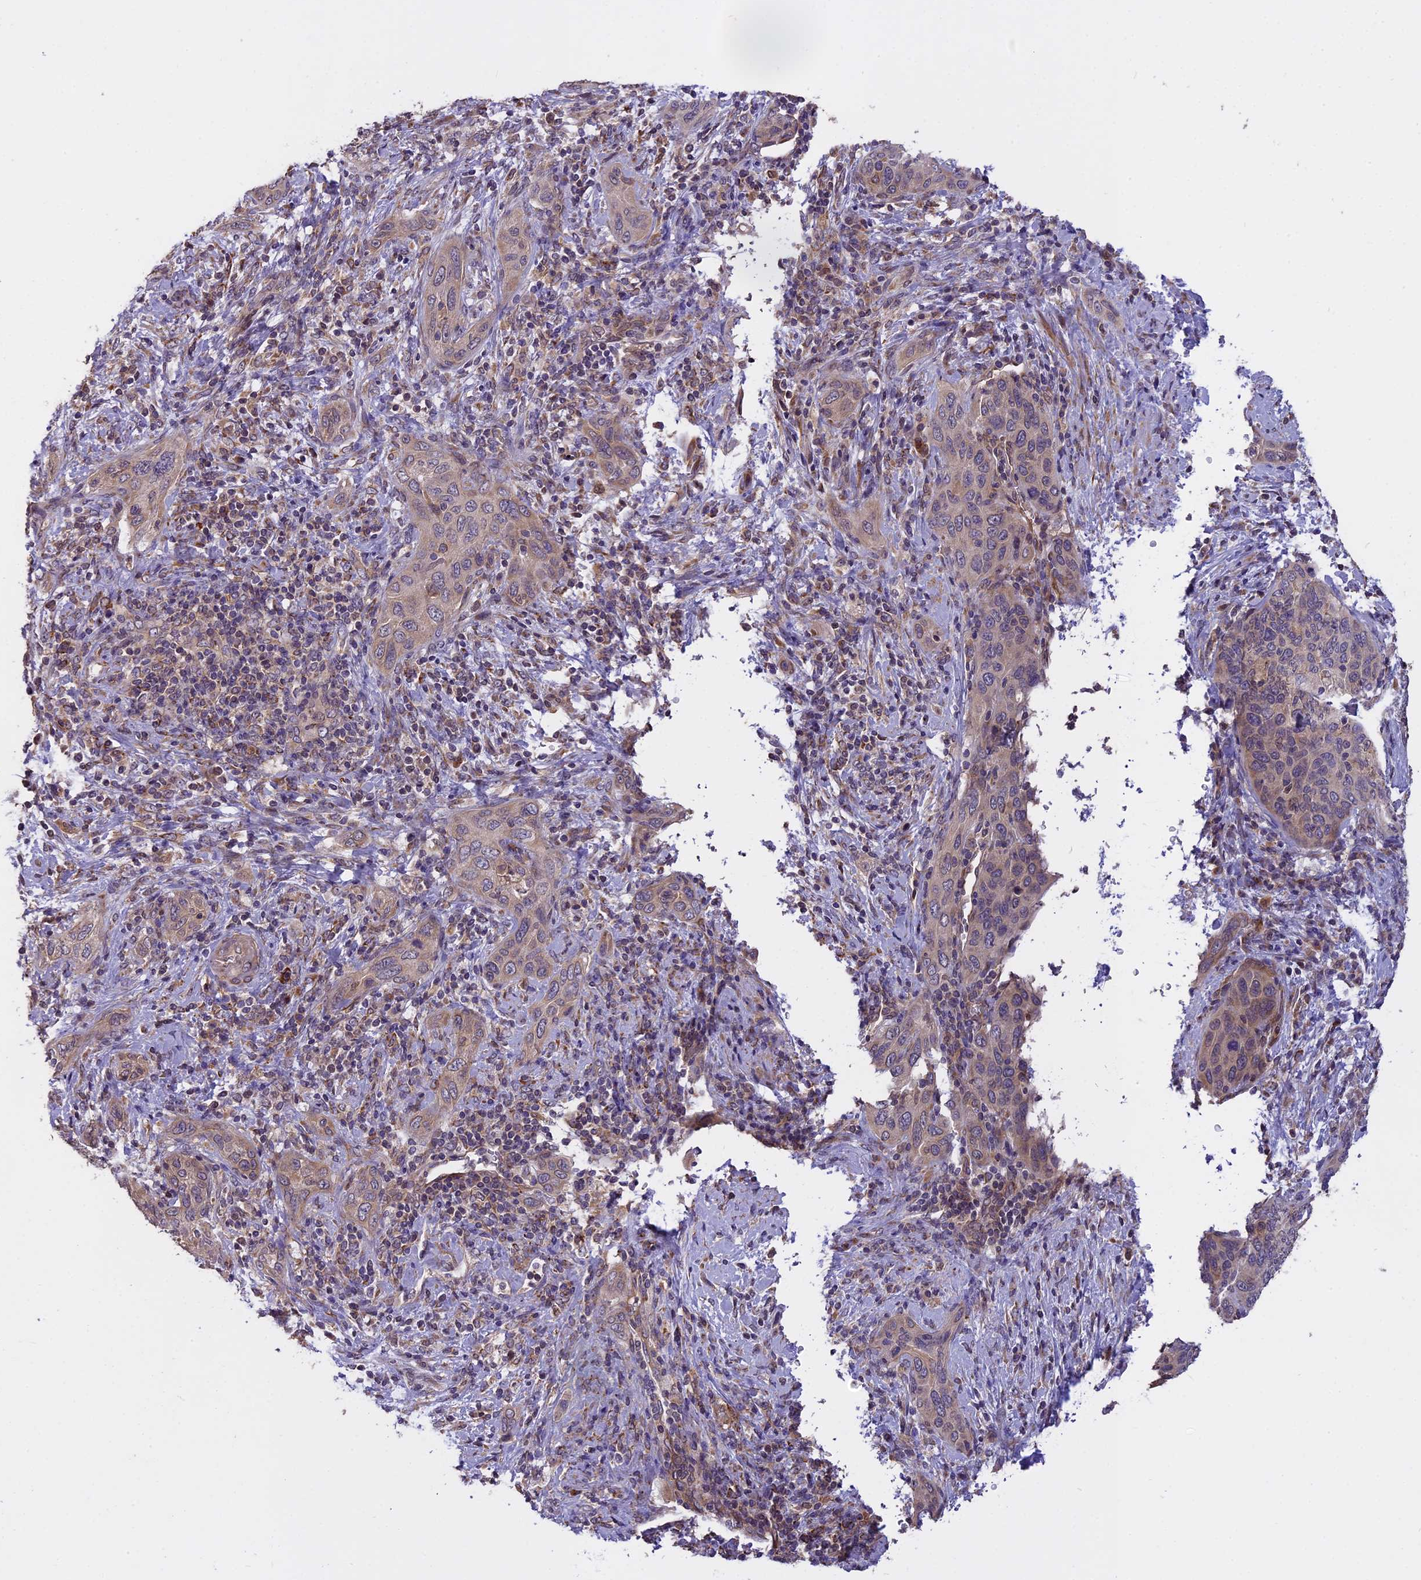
{"staining": {"intensity": "weak", "quantity": "25%-75%", "location": "cytoplasmic/membranous"}, "tissue": "cervical cancer", "cell_type": "Tumor cells", "image_type": "cancer", "snomed": [{"axis": "morphology", "description": "Squamous cell carcinoma, NOS"}, {"axis": "topography", "description": "Cervix"}], "caption": "Cervical cancer was stained to show a protein in brown. There is low levels of weak cytoplasmic/membranous staining in approximately 25%-75% of tumor cells. Using DAB (3,3'-diaminobenzidine) (brown) and hematoxylin (blue) stains, captured at high magnification using brightfield microscopy.", "gene": "MEMO1", "patient": {"sex": "female", "age": 60}}